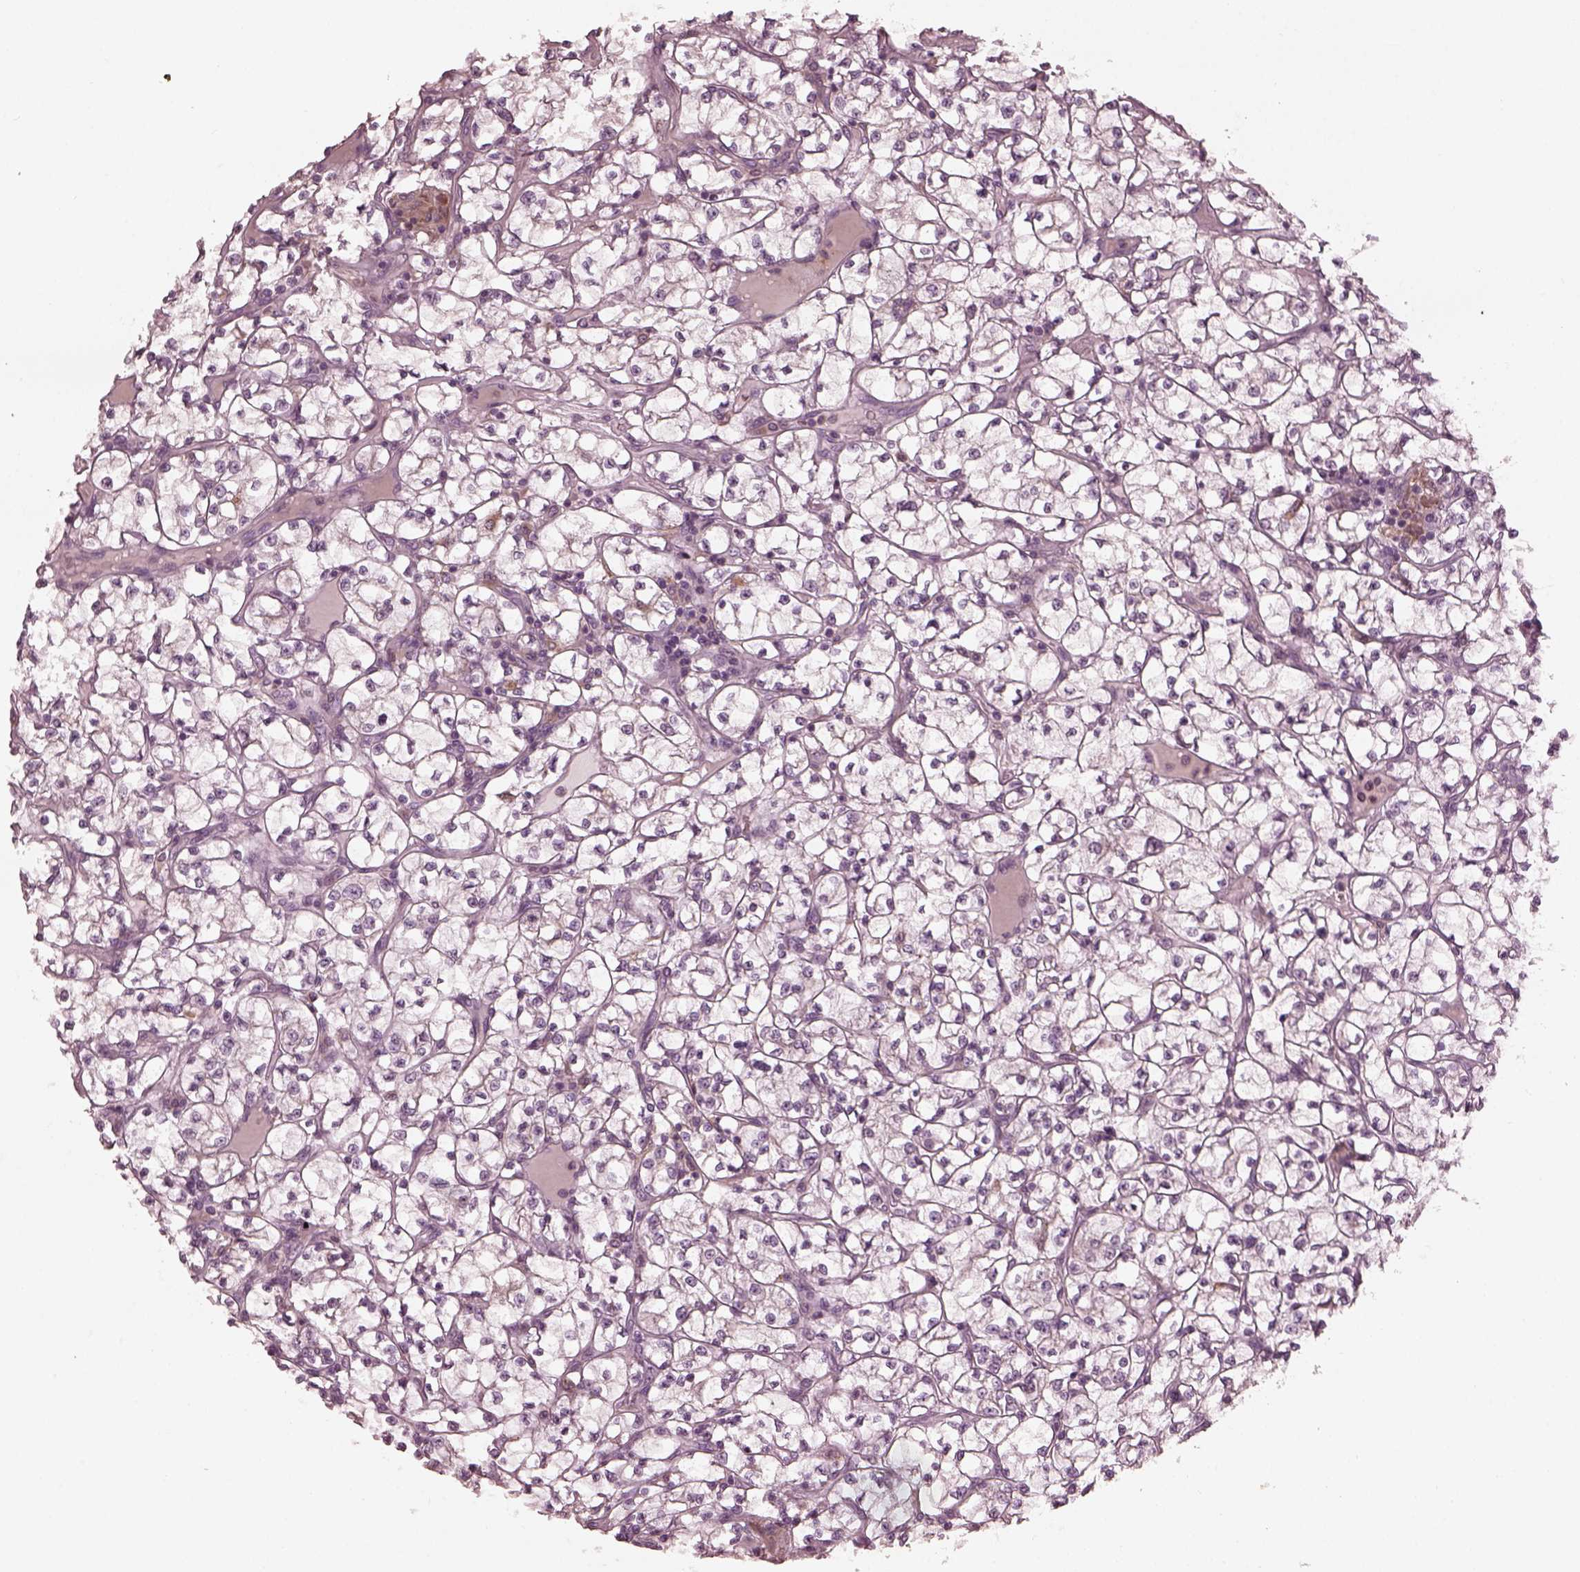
{"staining": {"intensity": "negative", "quantity": "none", "location": "none"}, "tissue": "renal cancer", "cell_type": "Tumor cells", "image_type": "cancer", "snomed": [{"axis": "morphology", "description": "Adenocarcinoma, NOS"}, {"axis": "topography", "description": "Kidney"}], "caption": "This photomicrograph is of renal cancer (adenocarcinoma) stained with IHC to label a protein in brown with the nuclei are counter-stained blue. There is no expression in tumor cells.", "gene": "PSTPIP2", "patient": {"sex": "female", "age": 64}}